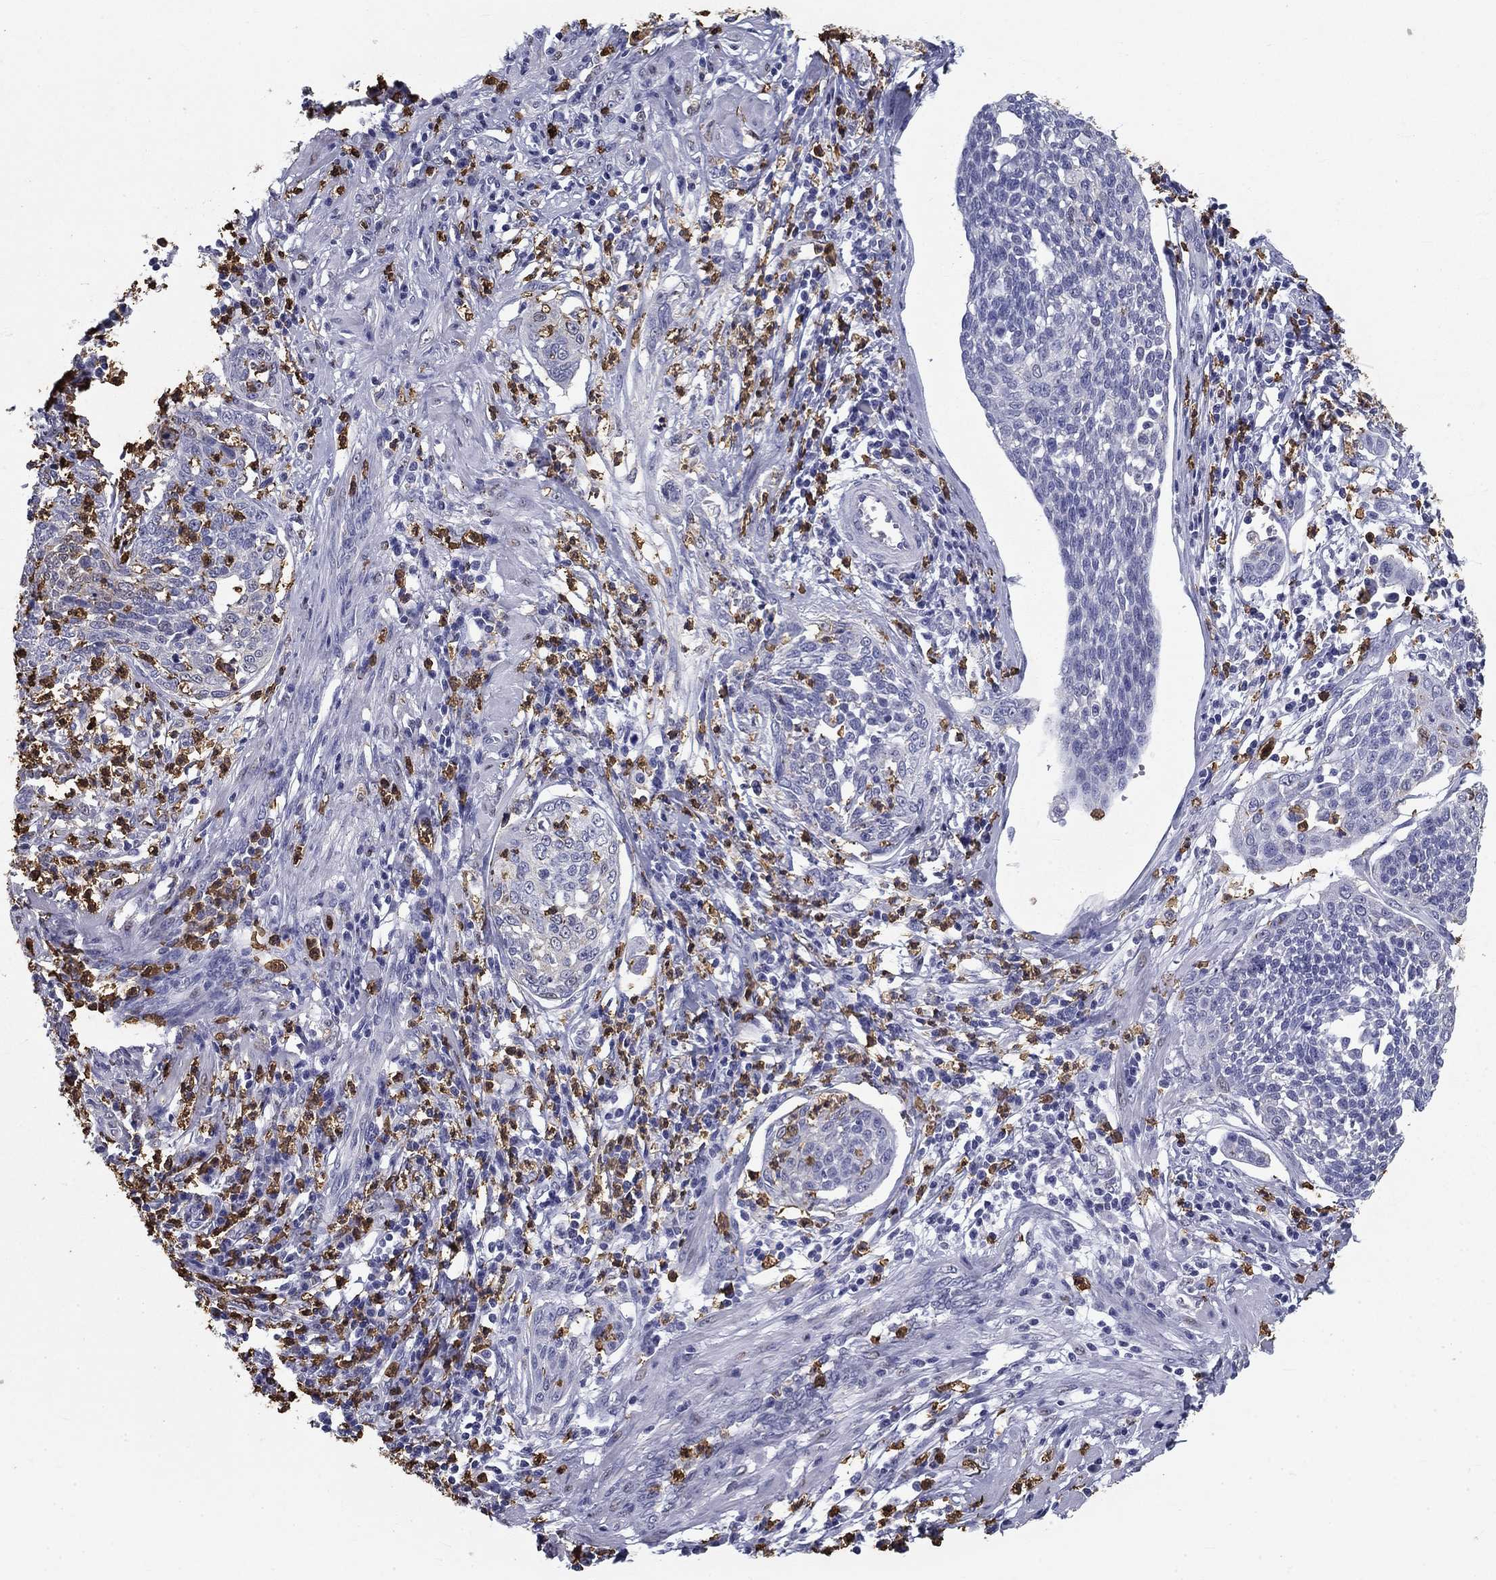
{"staining": {"intensity": "negative", "quantity": "none", "location": "none"}, "tissue": "cervical cancer", "cell_type": "Tumor cells", "image_type": "cancer", "snomed": [{"axis": "morphology", "description": "Squamous cell carcinoma, NOS"}, {"axis": "topography", "description": "Cervix"}], "caption": "Immunohistochemistry image of neoplastic tissue: human squamous cell carcinoma (cervical) stained with DAB exhibits no significant protein positivity in tumor cells.", "gene": "IGSF8", "patient": {"sex": "female", "age": 34}}